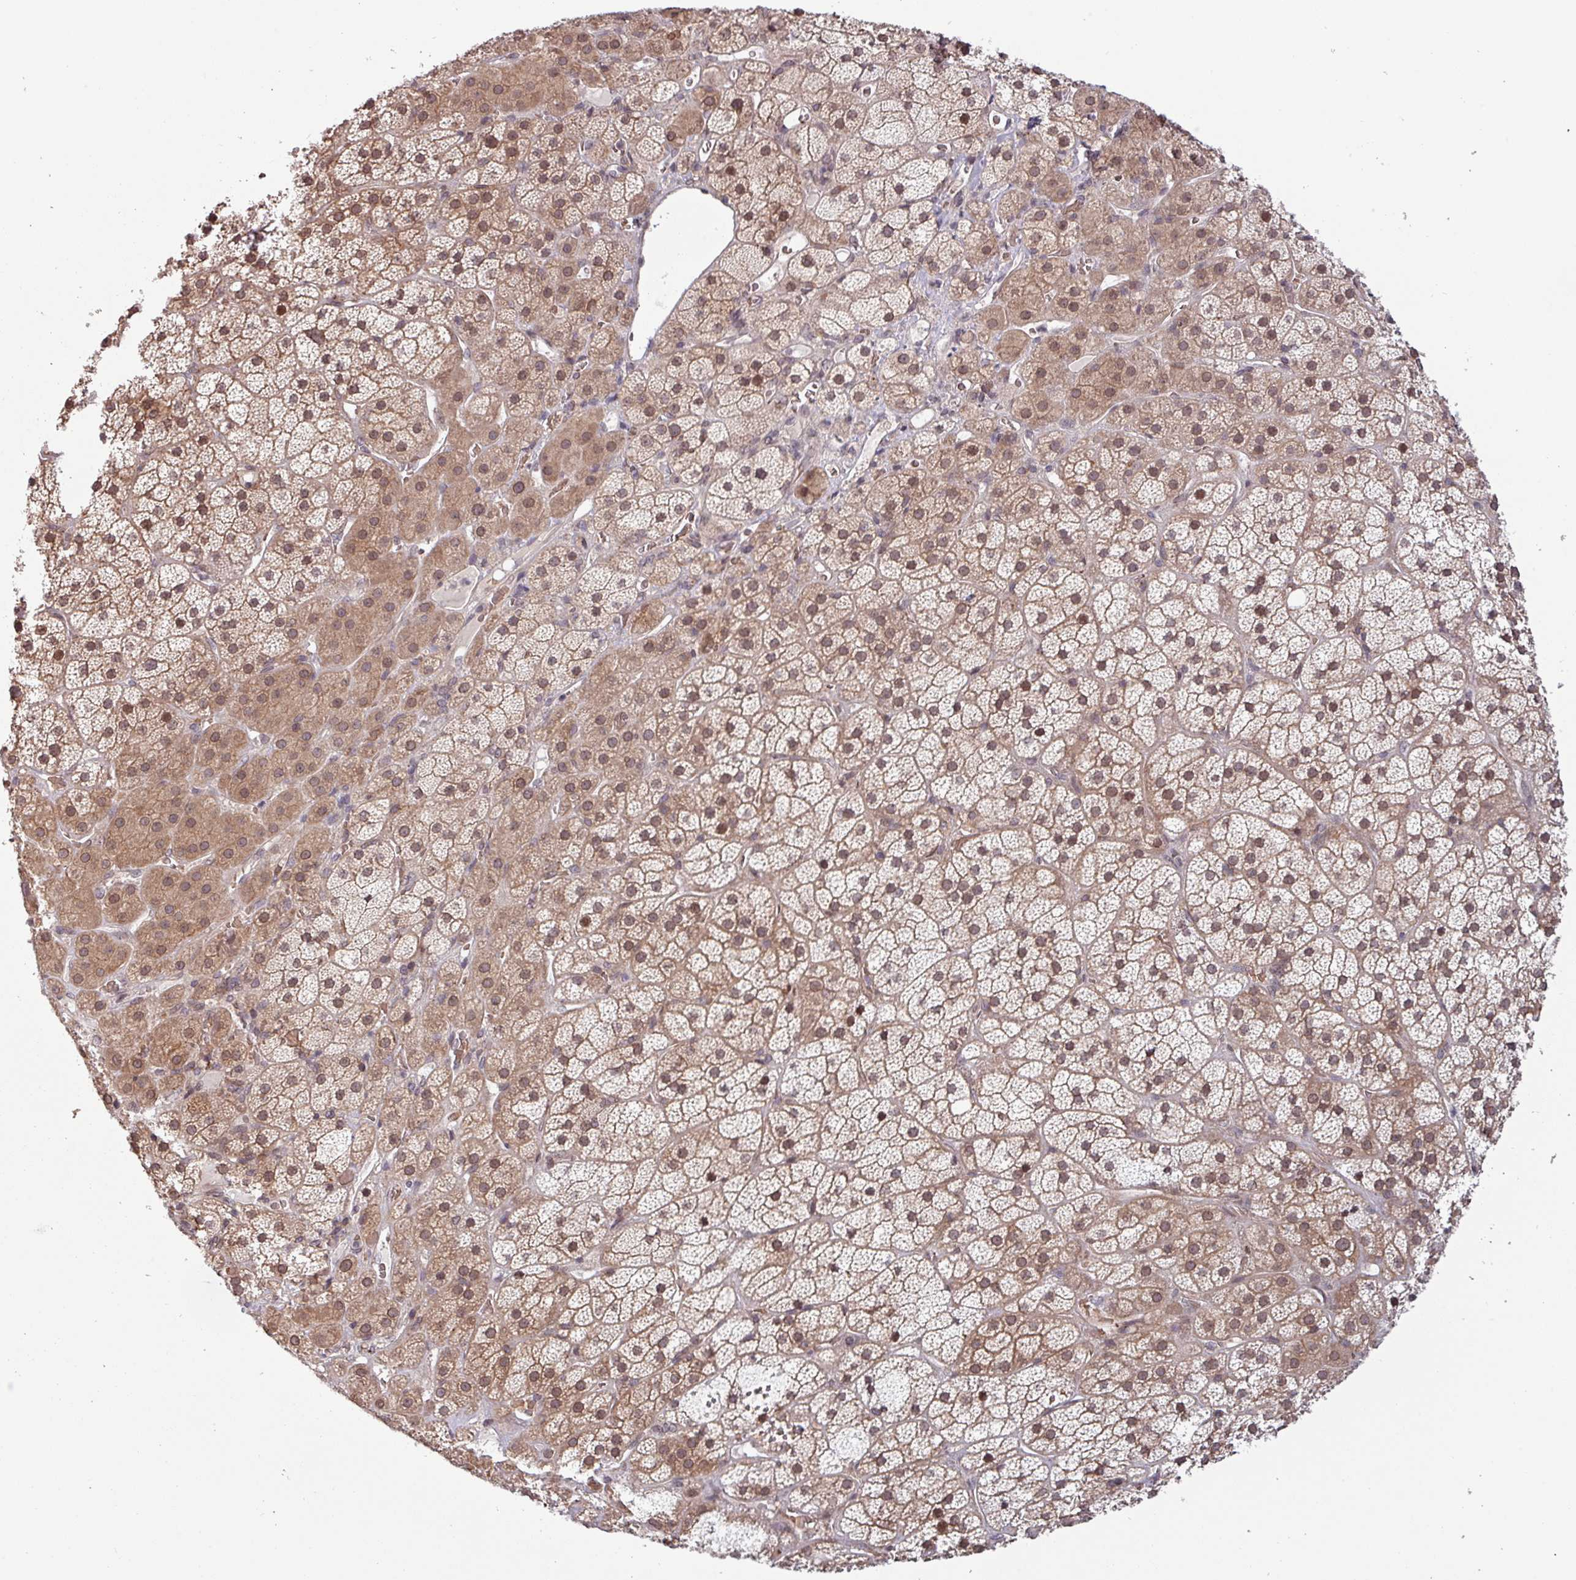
{"staining": {"intensity": "moderate", "quantity": ">75%", "location": "cytoplasmic/membranous,nuclear"}, "tissue": "adrenal gland", "cell_type": "Glandular cells", "image_type": "normal", "snomed": [{"axis": "morphology", "description": "Normal tissue, NOS"}, {"axis": "topography", "description": "Adrenal gland"}], "caption": "DAB (3,3'-diaminobenzidine) immunohistochemical staining of unremarkable adrenal gland reveals moderate cytoplasmic/membranous,nuclear protein positivity in approximately >75% of glandular cells.", "gene": "RBM4B", "patient": {"sex": "male", "age": 57}}